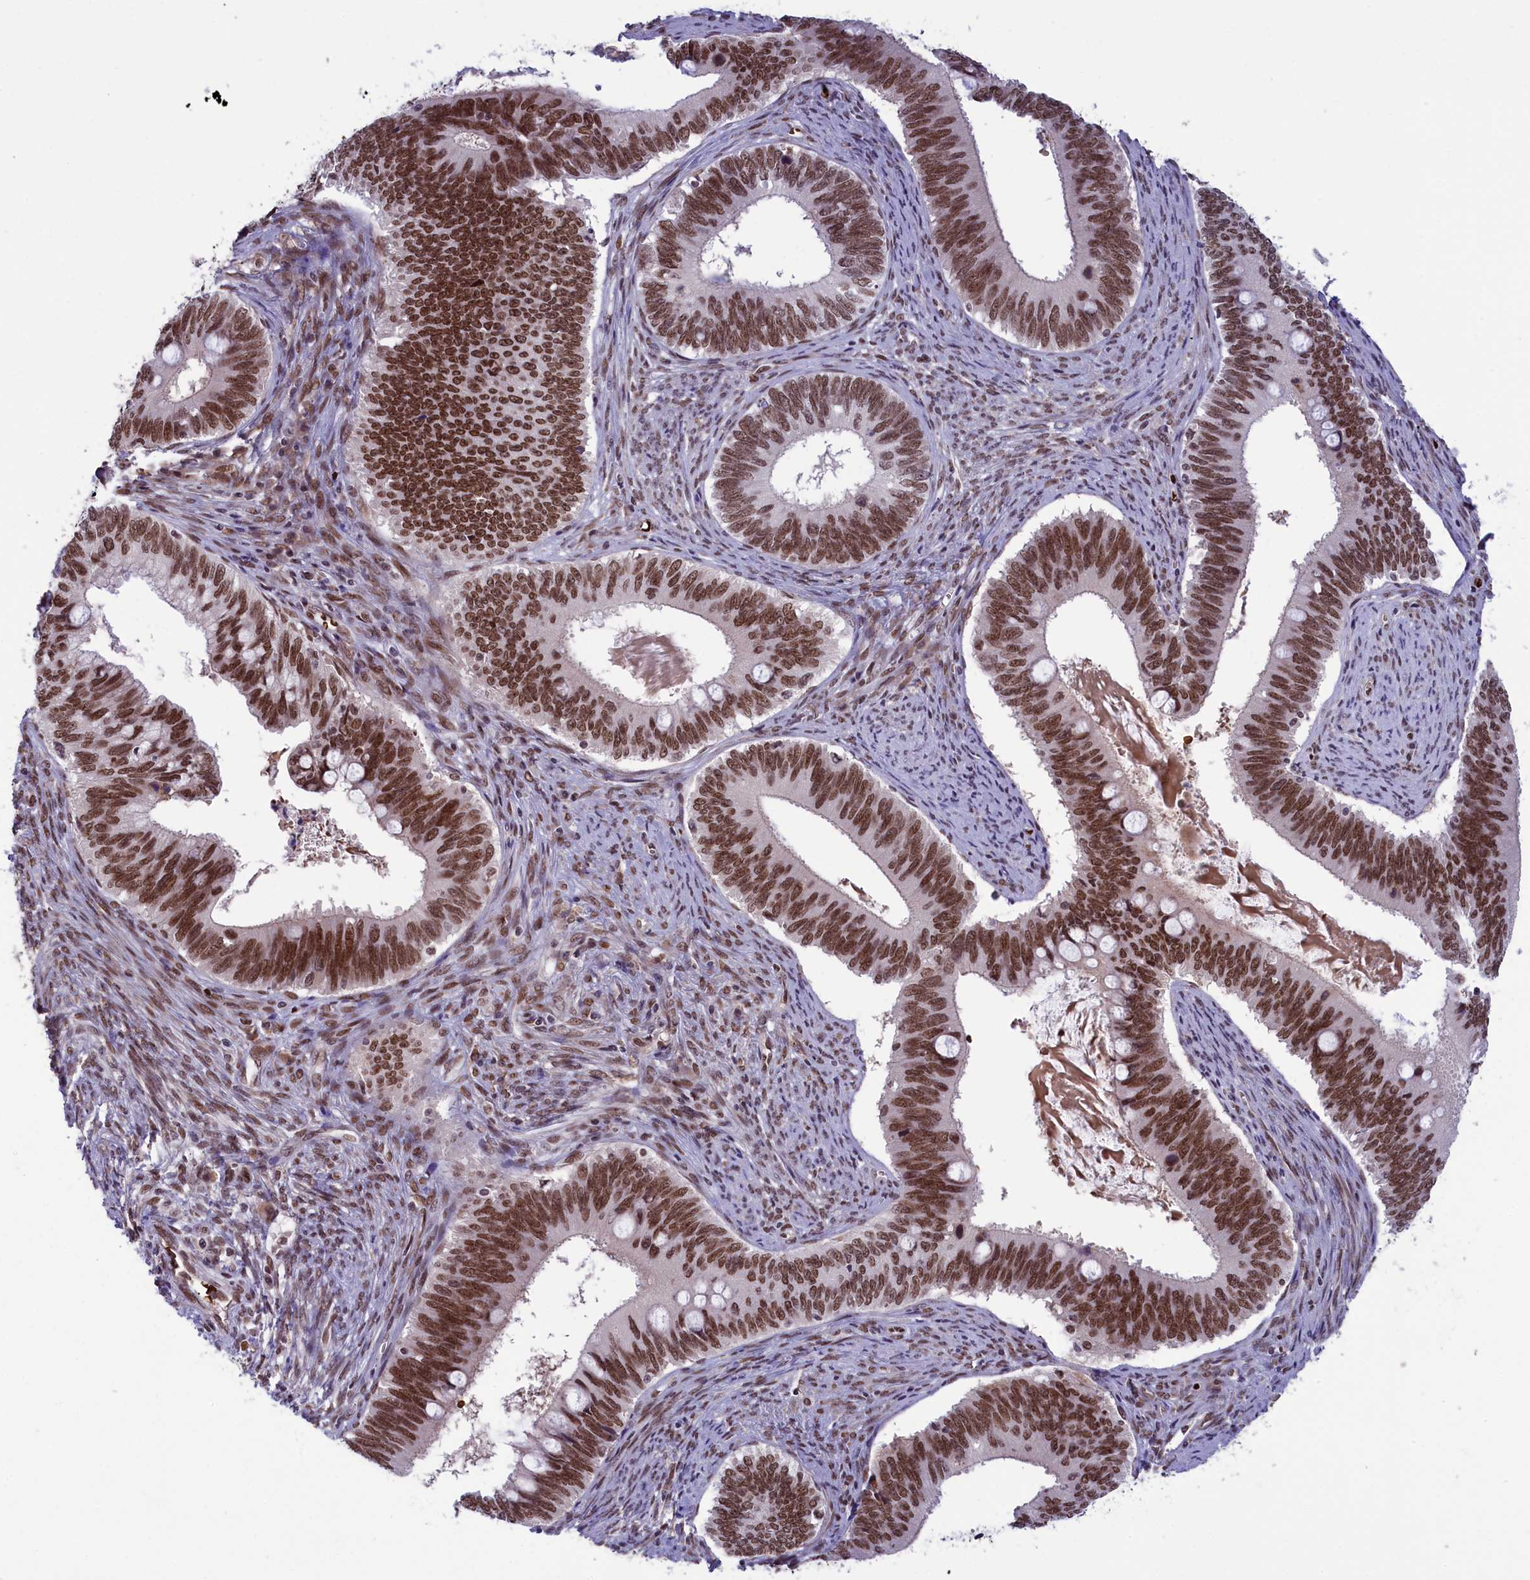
{"staining": {"intensity": "moderate", "quantity": ">75%", "location": "nuclear"}, "tissue": "cervical cancer", "cell_type": "Tumor cells", "image_type": "cancer", "snomed": [{"axis": "morphology", "description": "Adenocarcinoma, NOS"}, {"axis": "topography", "description": "Cervix"}], "caption": "Protein staining demonstrates moderate nuclear staining in about >75% of tumor cells in cervical cancer.", "gene": "MPHOSPH8", "patient": {"sex": "female", "age": 42}}